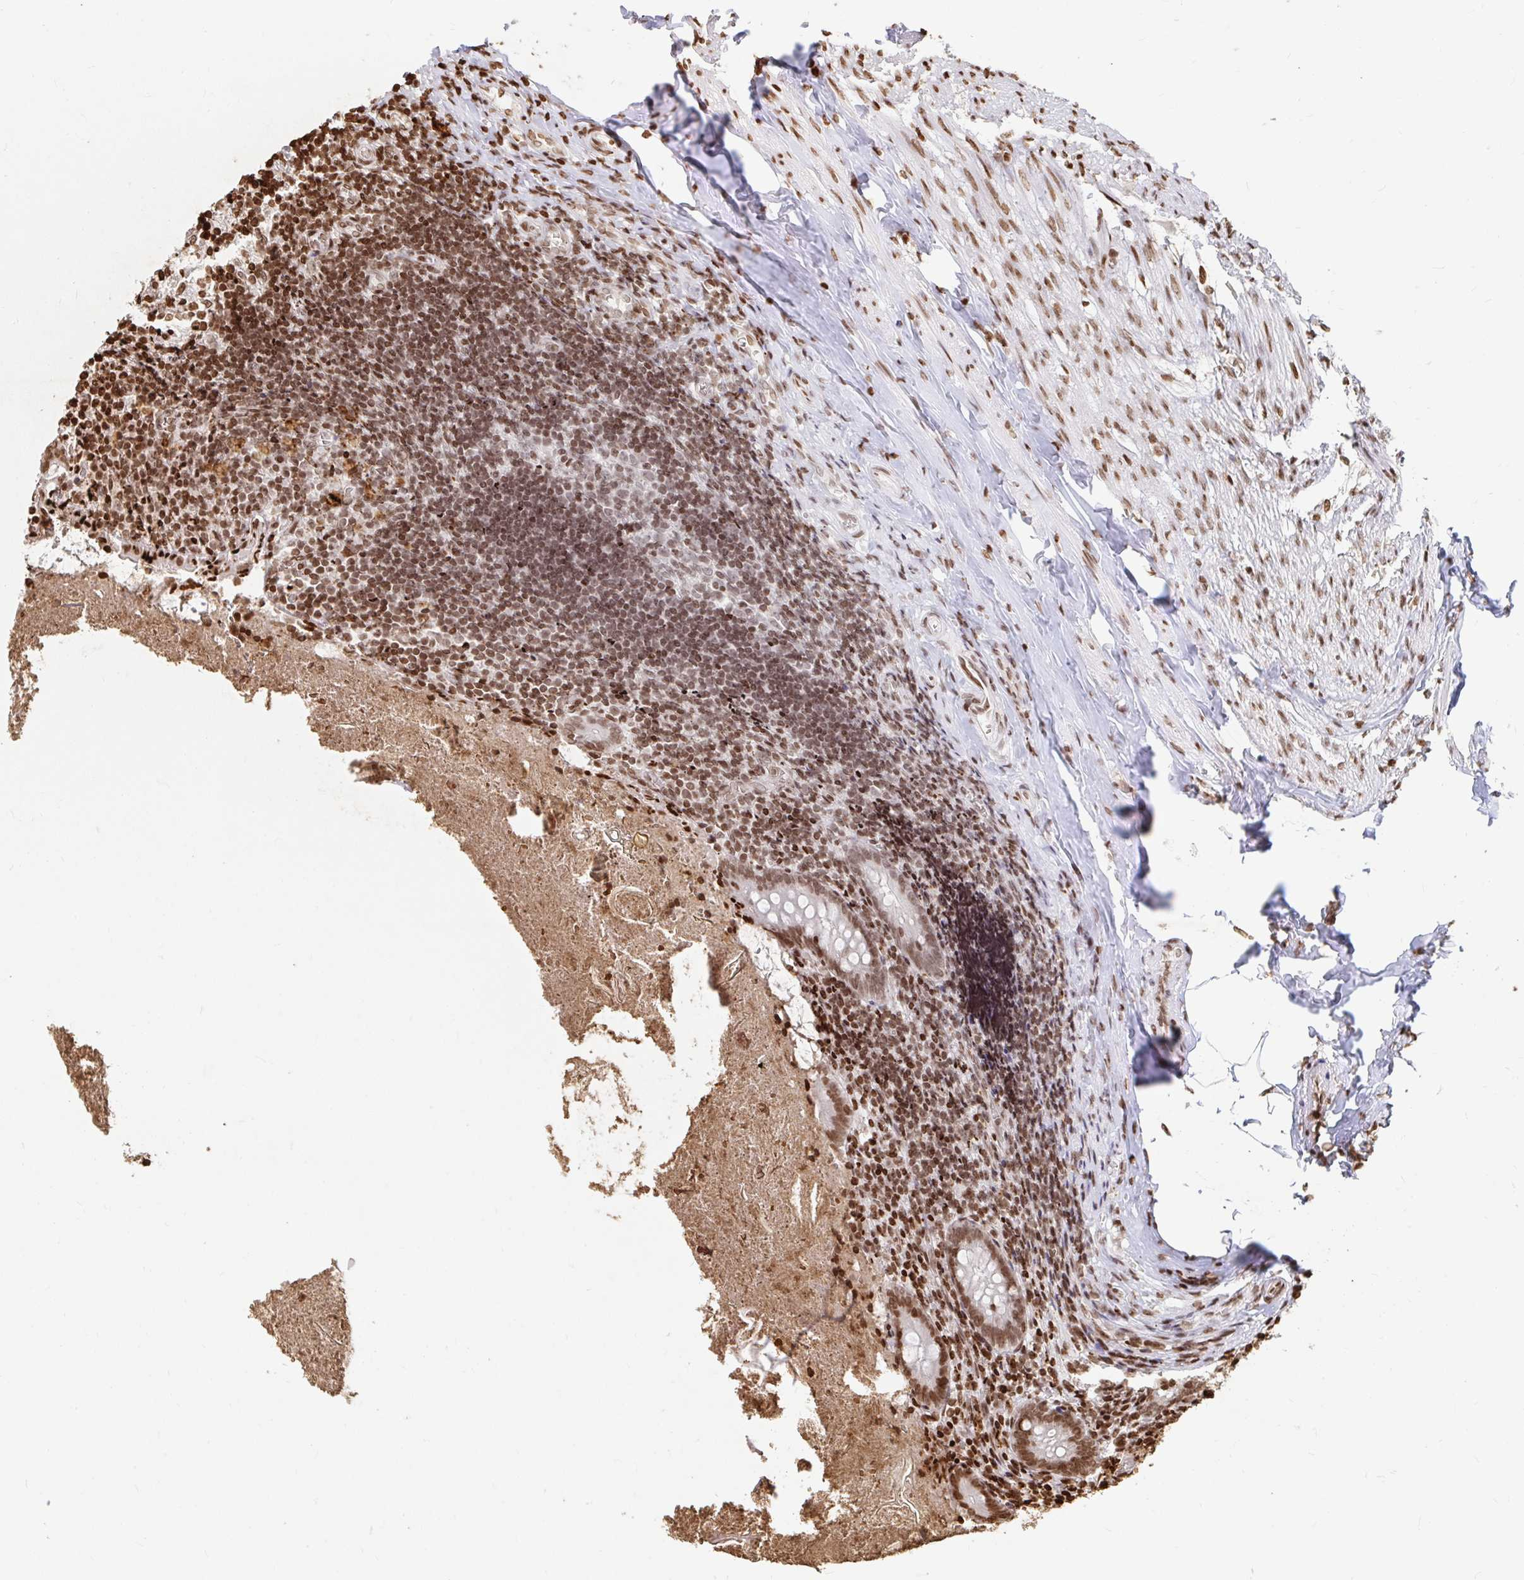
{"staining": {"intensity": "moderate", "quantity": ">75%", "location": "nuclear"}, "tissue": "appendix", "cell_type": "Glandular cells", "image_type": "normal", "snomed": [{"axis": "morphology", "description": "Normal tissue, NOS"}, {"axis": "topography", "description": "Appendix"}], "caption": "The photomicrograph shows staining of benign appendix, revealing moderate nuclear protein staining (brown color) within glandular cells. (DAB (3,3'-diaminobenzidine) = brown stain, brightfield microscopy at high magnification).", "gene": "H2BC5", "patient": {"sex": "female", "age": 17}}